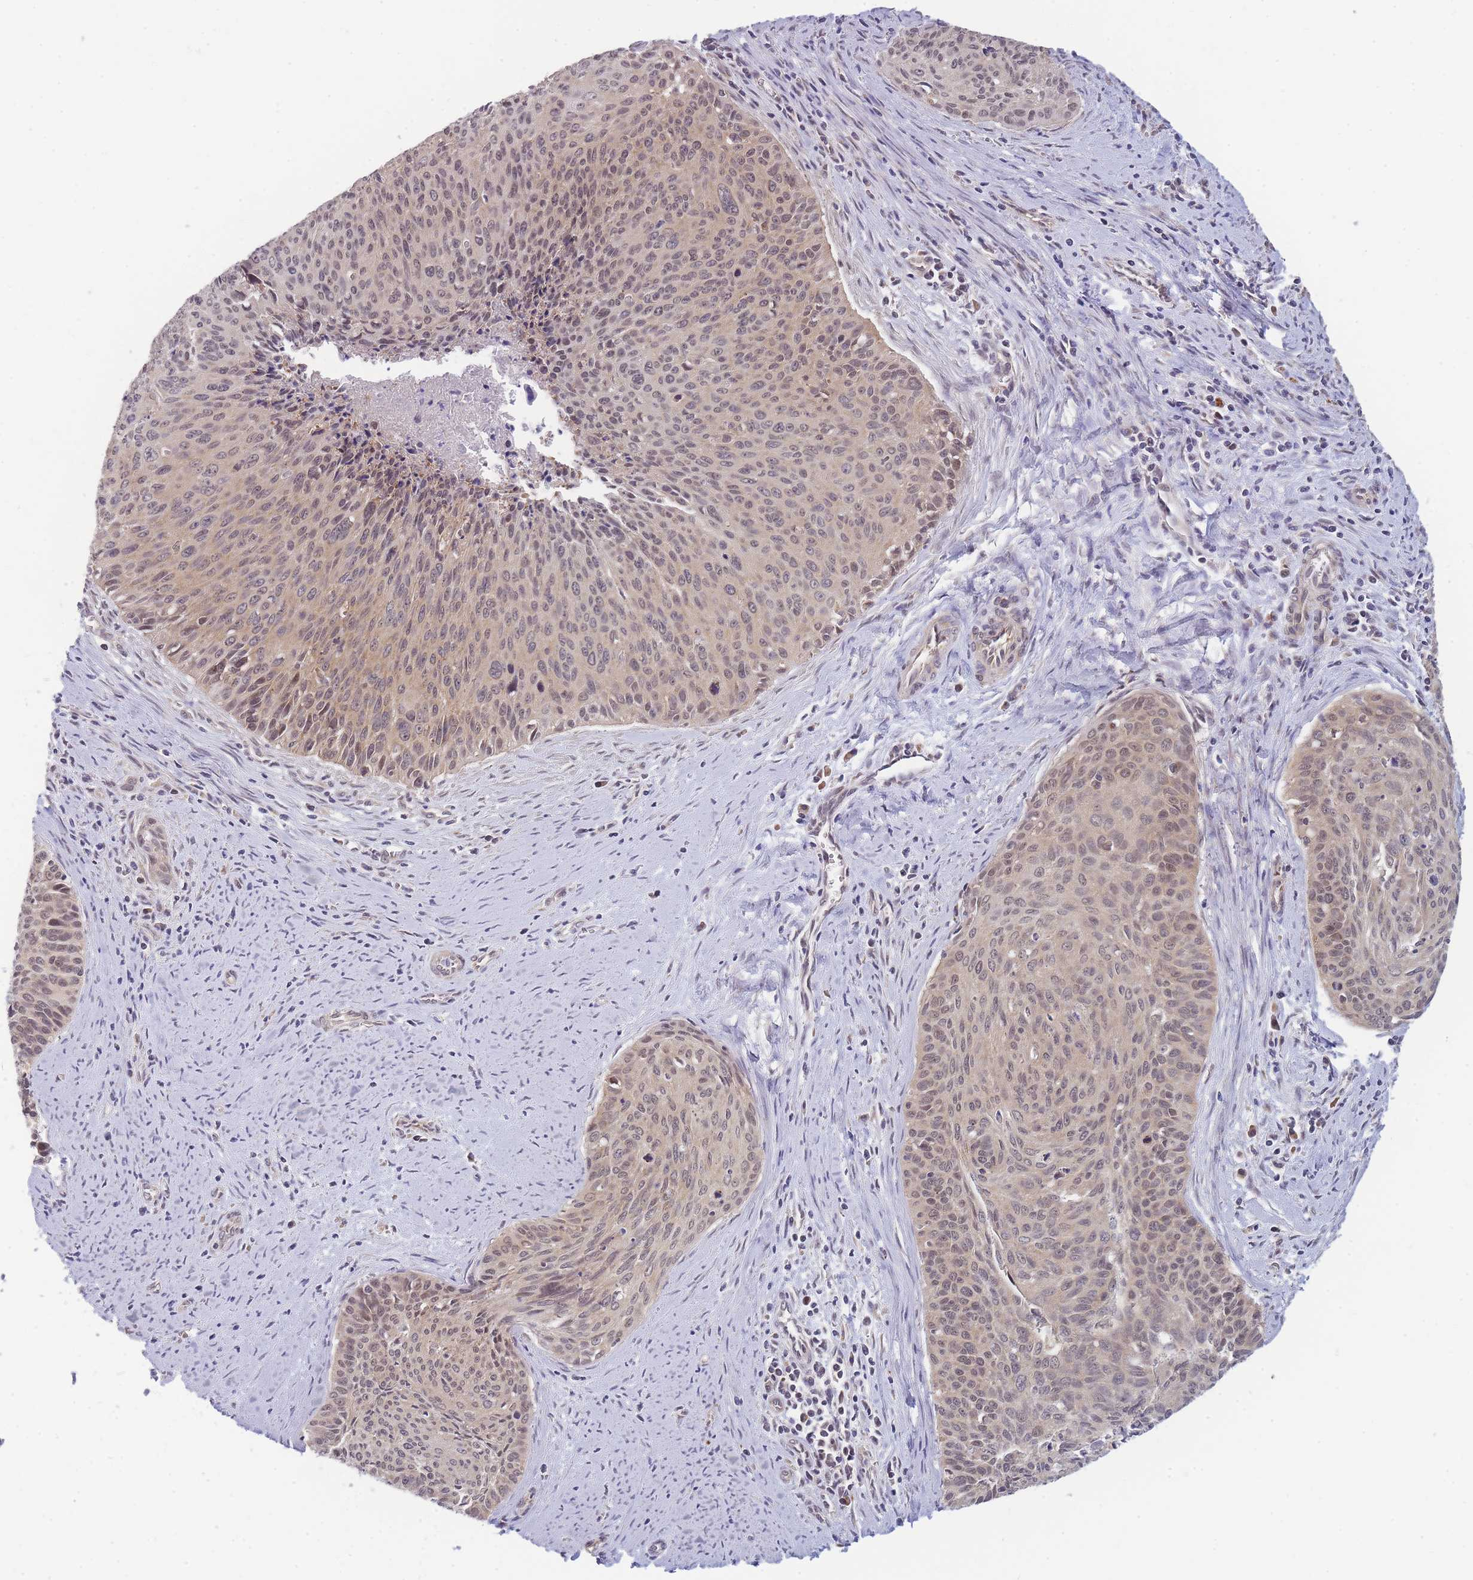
{"staining": {"intensity": "weak", "quantity": "<25%", "location": "nuclear"}, "tissue": "cervical cancer", "cell_type": "Tumor cells", "image_type": "cancer", "snomed": [{"axis": "morphology", "description": "Squamous cell carcinoma, NOS"}, {"axis": "topography", "description": "Cervix"}], "caption": "This is an IHC micrograph of human squamous cell carcinoma (cervical). There is no positivity in tumor cells.", "gene": "MRPL23", "patient": {"sex": "female", "age": 55}}